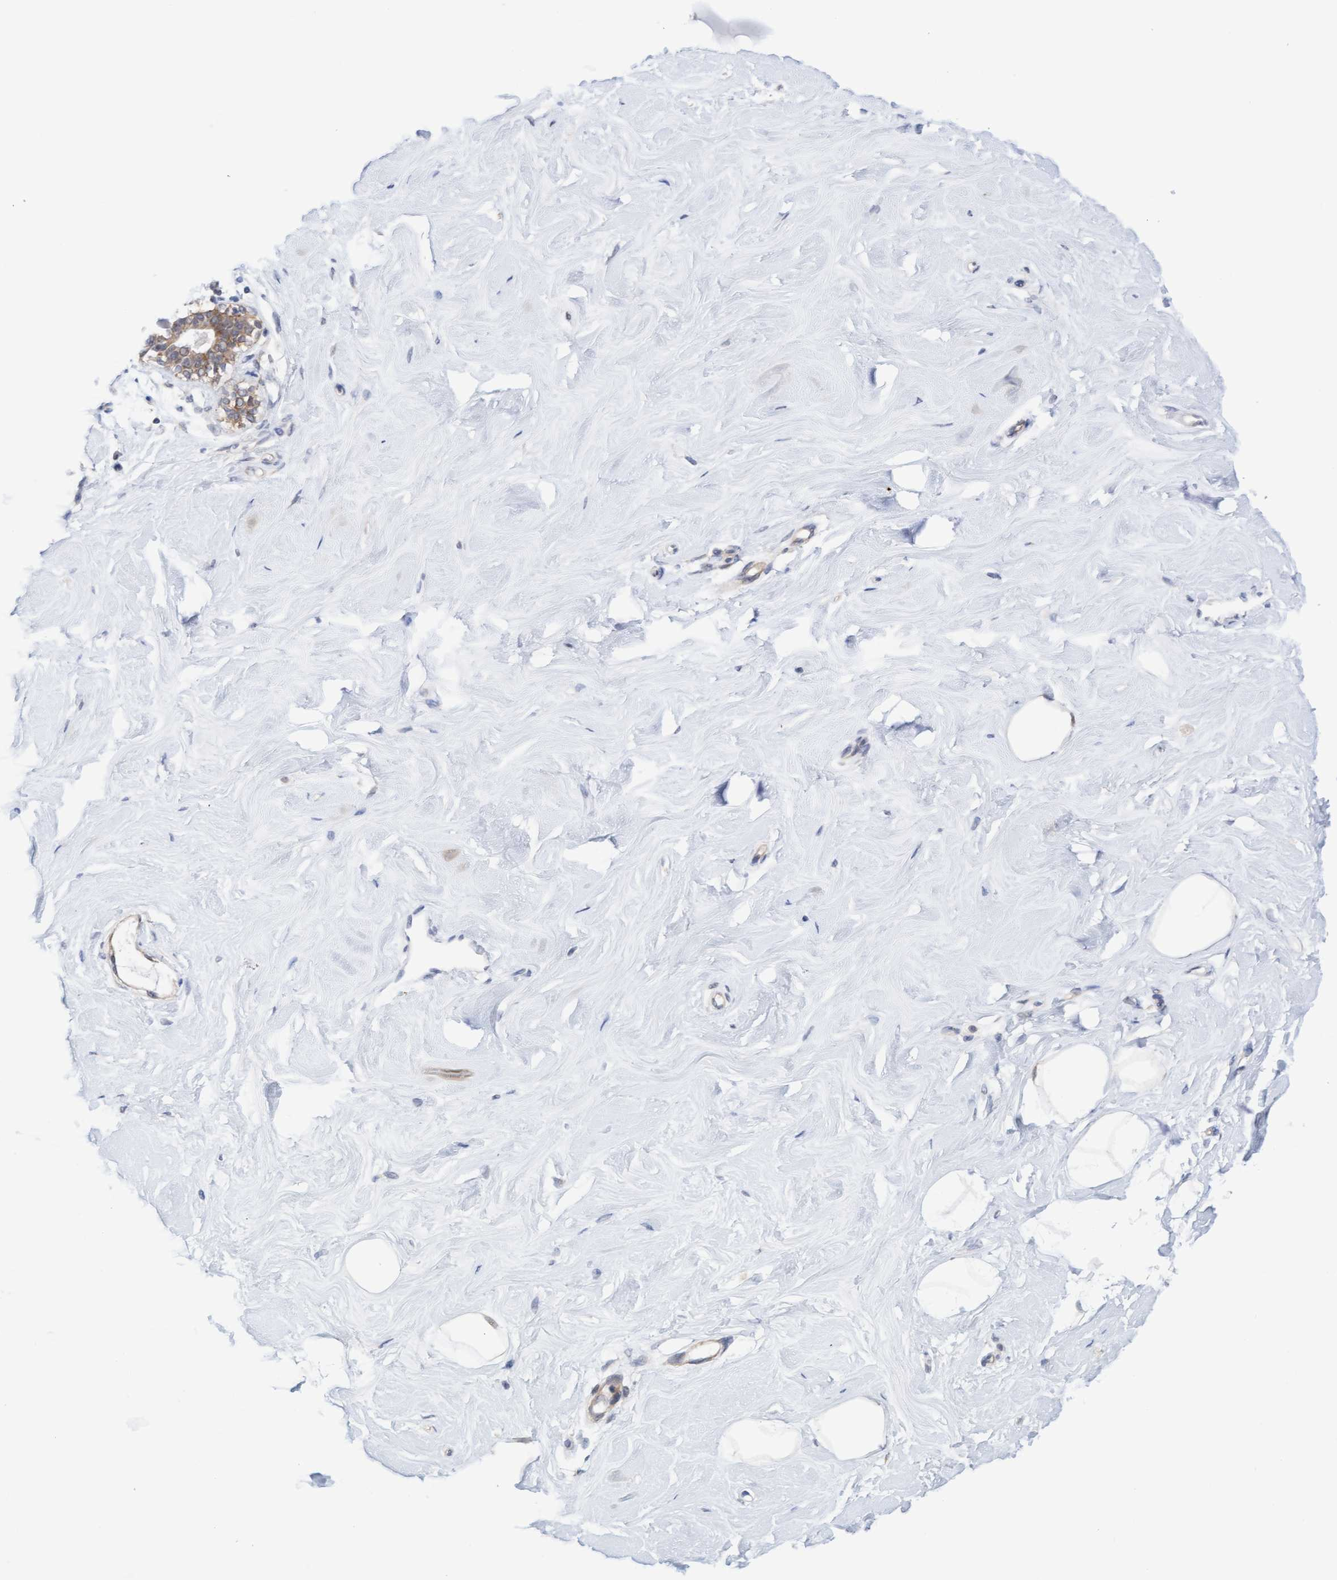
{"staining": {"intensity": "weak", "quantity": ">75%", "location": "cytoplasmic/membranous"}, "tissue": "breast", "cell_type": "Adipocytes", "image_type": "normal", "snomed": [{"axis": "morphology", "description": "Normal tissue, NOS"}, {"axis": "topography", "description": "Breast"}], "caption": "Adipocytes exhibit low levels of weak cytoplasmic/membranous positivity in about >75% of cells in unremarkable human breast. The protein is shown in brown color, while the nuclei are stained blue.", "gene": "AMZ2", "patient": {"sex": "female", "age": 23}}